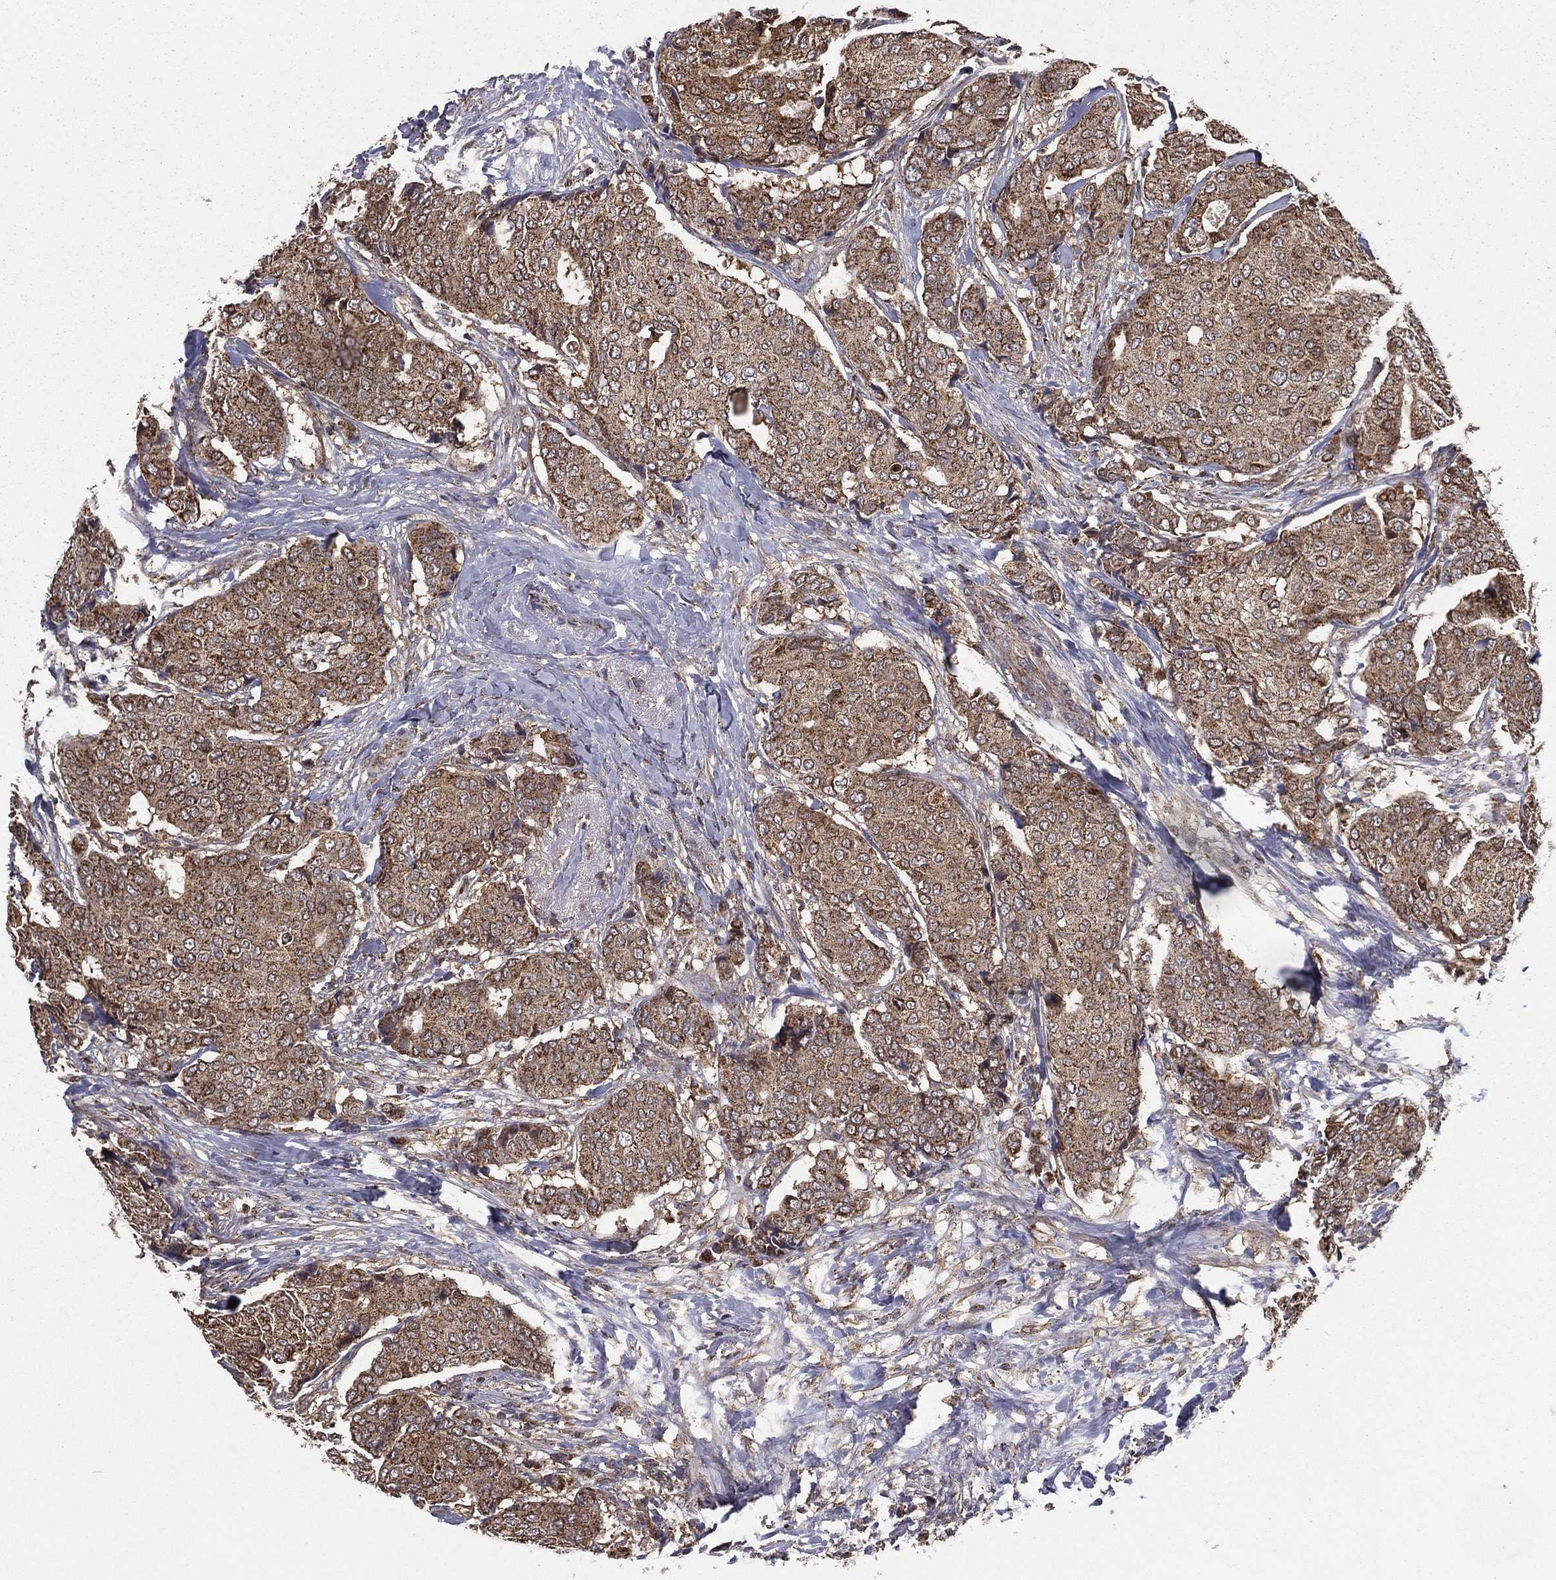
{"staining": {"intensity": "strong", "quantity": ">75%", "location": "cytoplasmic/membranous"}, "tissue": "breast cancer", "cell_type": "Tumor cells", "image_type": "cancer", "snomed": [{"axis": "morphology", "description": "Duct carcinoma"}, {"axis": "topography", "description": "Breast"}], "caption": "Breast invasive ductal carcinoma tissue shows strong cytoplasmic/membranous staining in about >75% of tumor cells", "gene": "RIGI", "patient": {"sex": "female", "age": 75}}